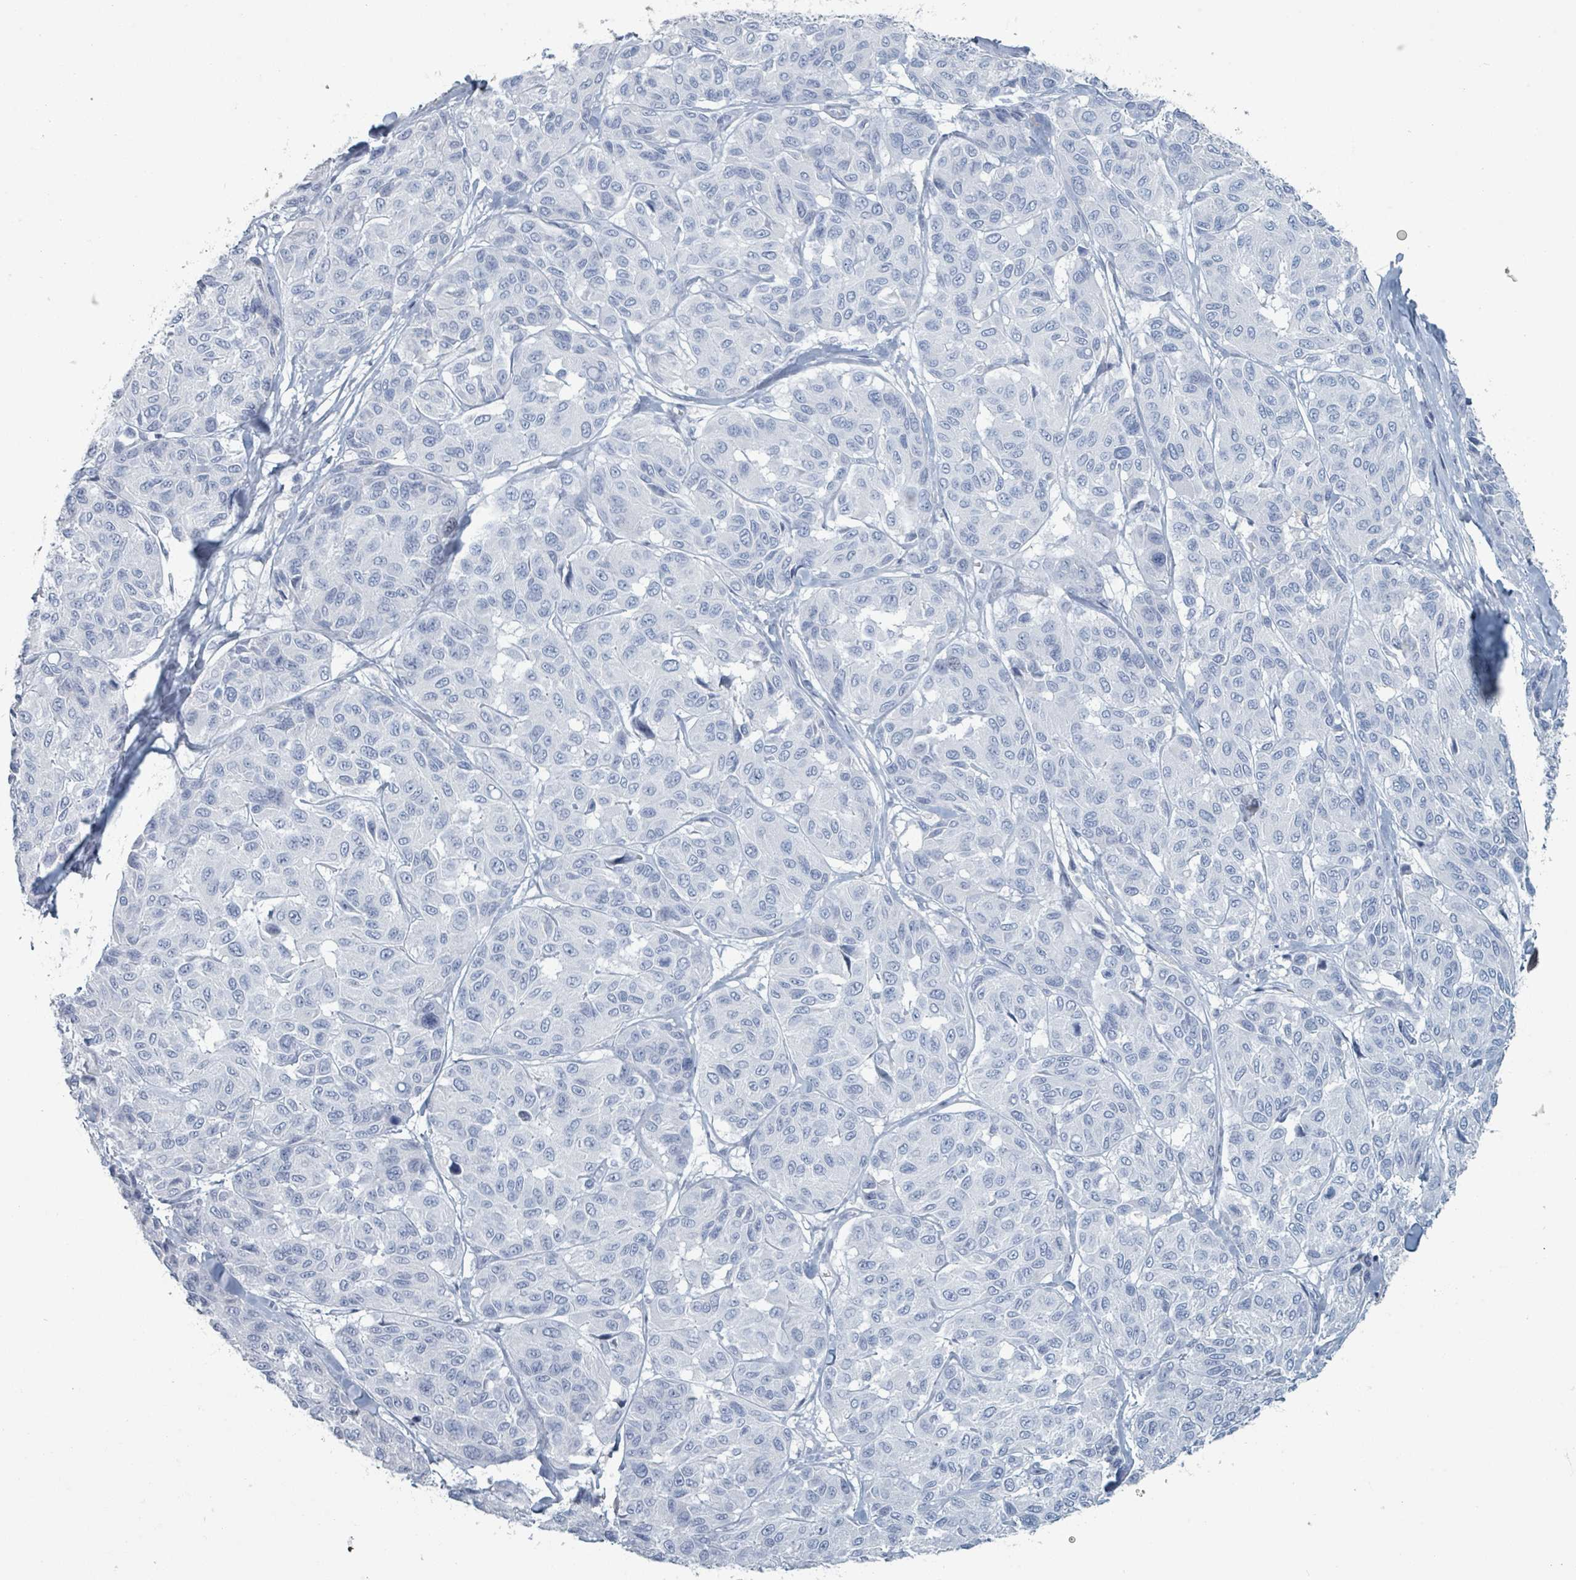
{"staining": {"intensity": "negative", "quantity": "none", "location": "none"}, "tissue": "melanoma", "cell_type": "Tumor cells", "image_type": "cancer", "snomed": [{"axis": "morphology", "description": "Malignant melanoma, NOS"}, {"axis": "topography", "description": "Skin"}], "caption": "Tumor cells are negative for brown protein staining in melanoma.", "gene": "HEATR5A", "patient": {"sex": "female", "age": 66}}